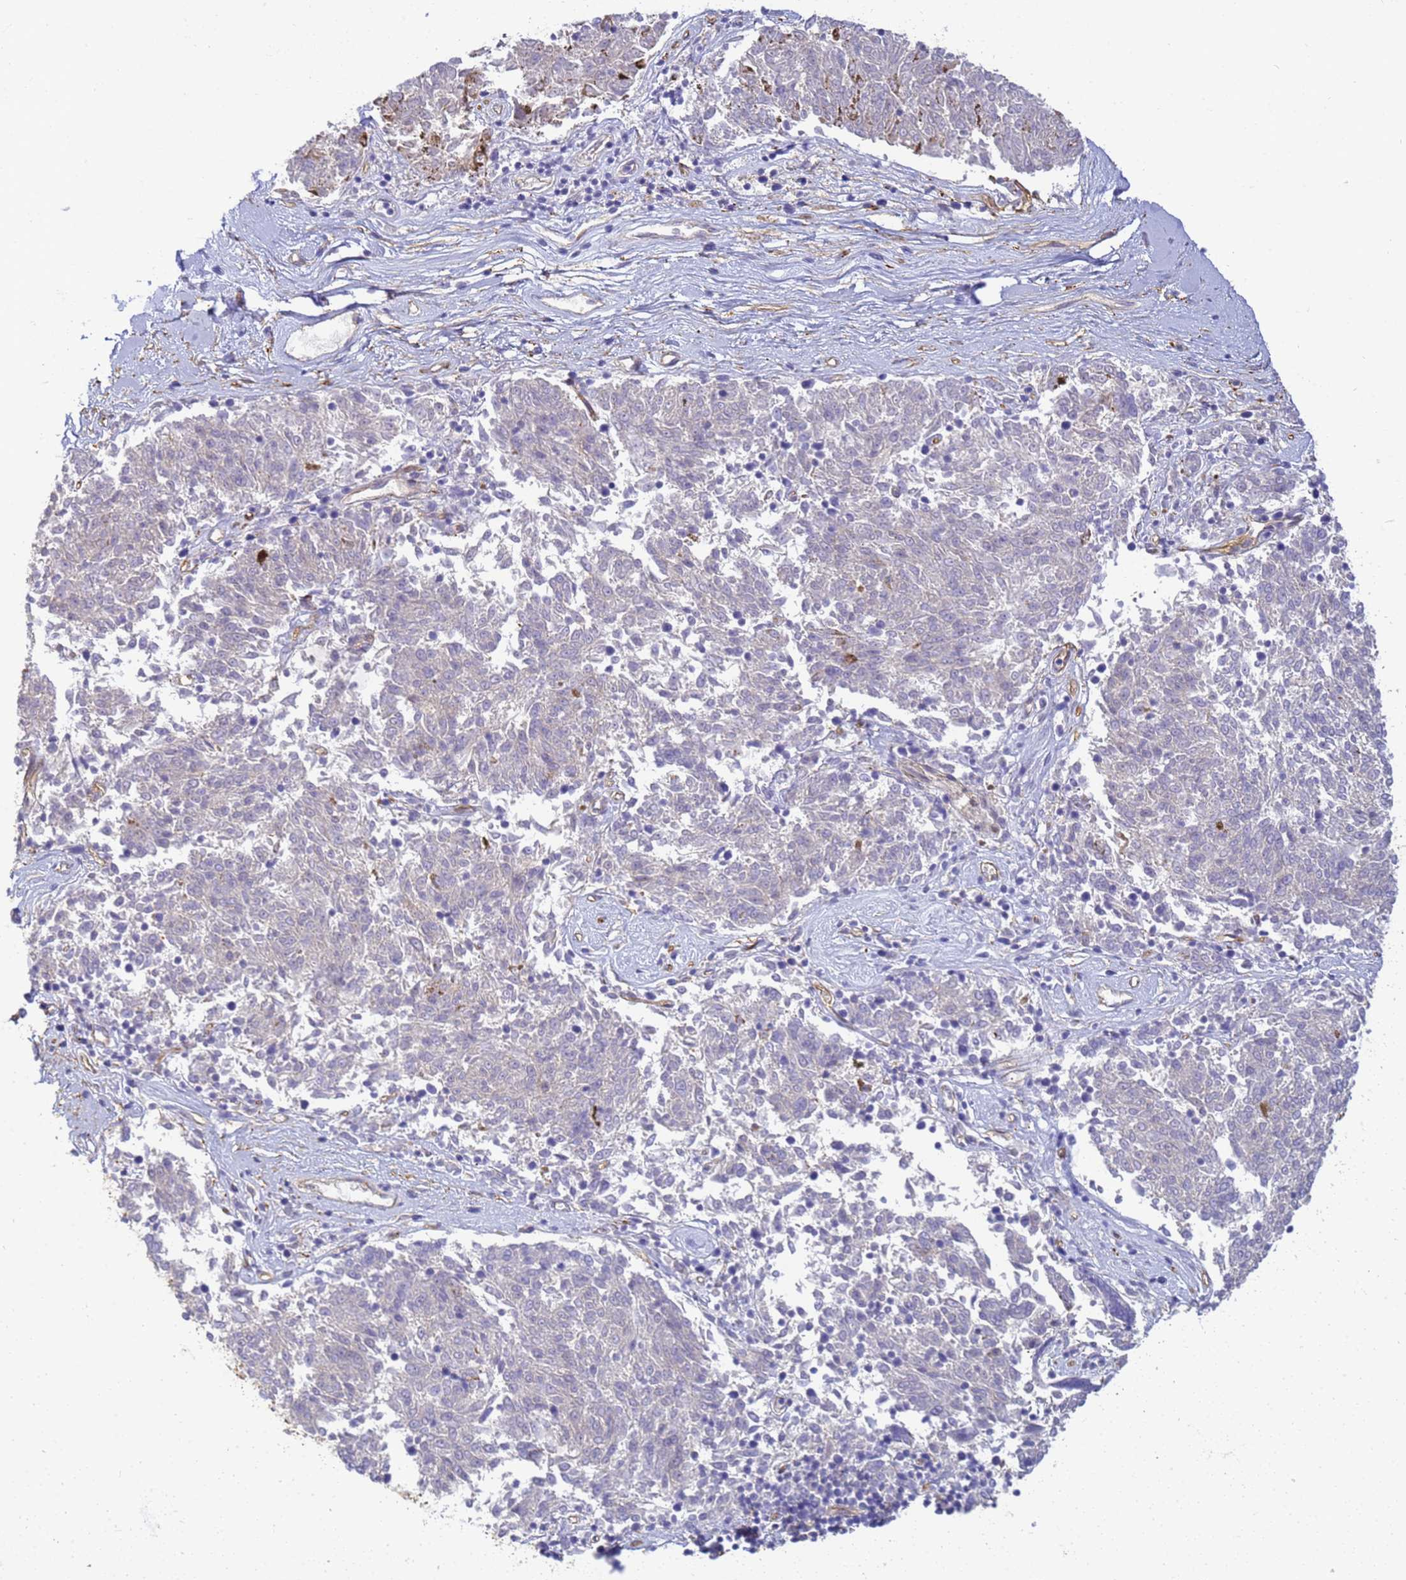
{"staining": {"intensity": "negative", "quantity": "none", "location": "none"}, "tissue": "melanoma", "cell_type": "Tumor cells", "image_type": "cancer", "snomed": [{"axis": "morphology", "description": "Malignant melanoma, NOS"}, {"axis": "topography", "description": "Skin"}], "caption": "High magnification brightfield microscopy of malignant melanoma stained with DAB (brown) and counterstained with hematoxylin (blue): tumor cells show no significant positivity.", "gene": "GON4L", "patient": {"sex": "female", "age": 72}}